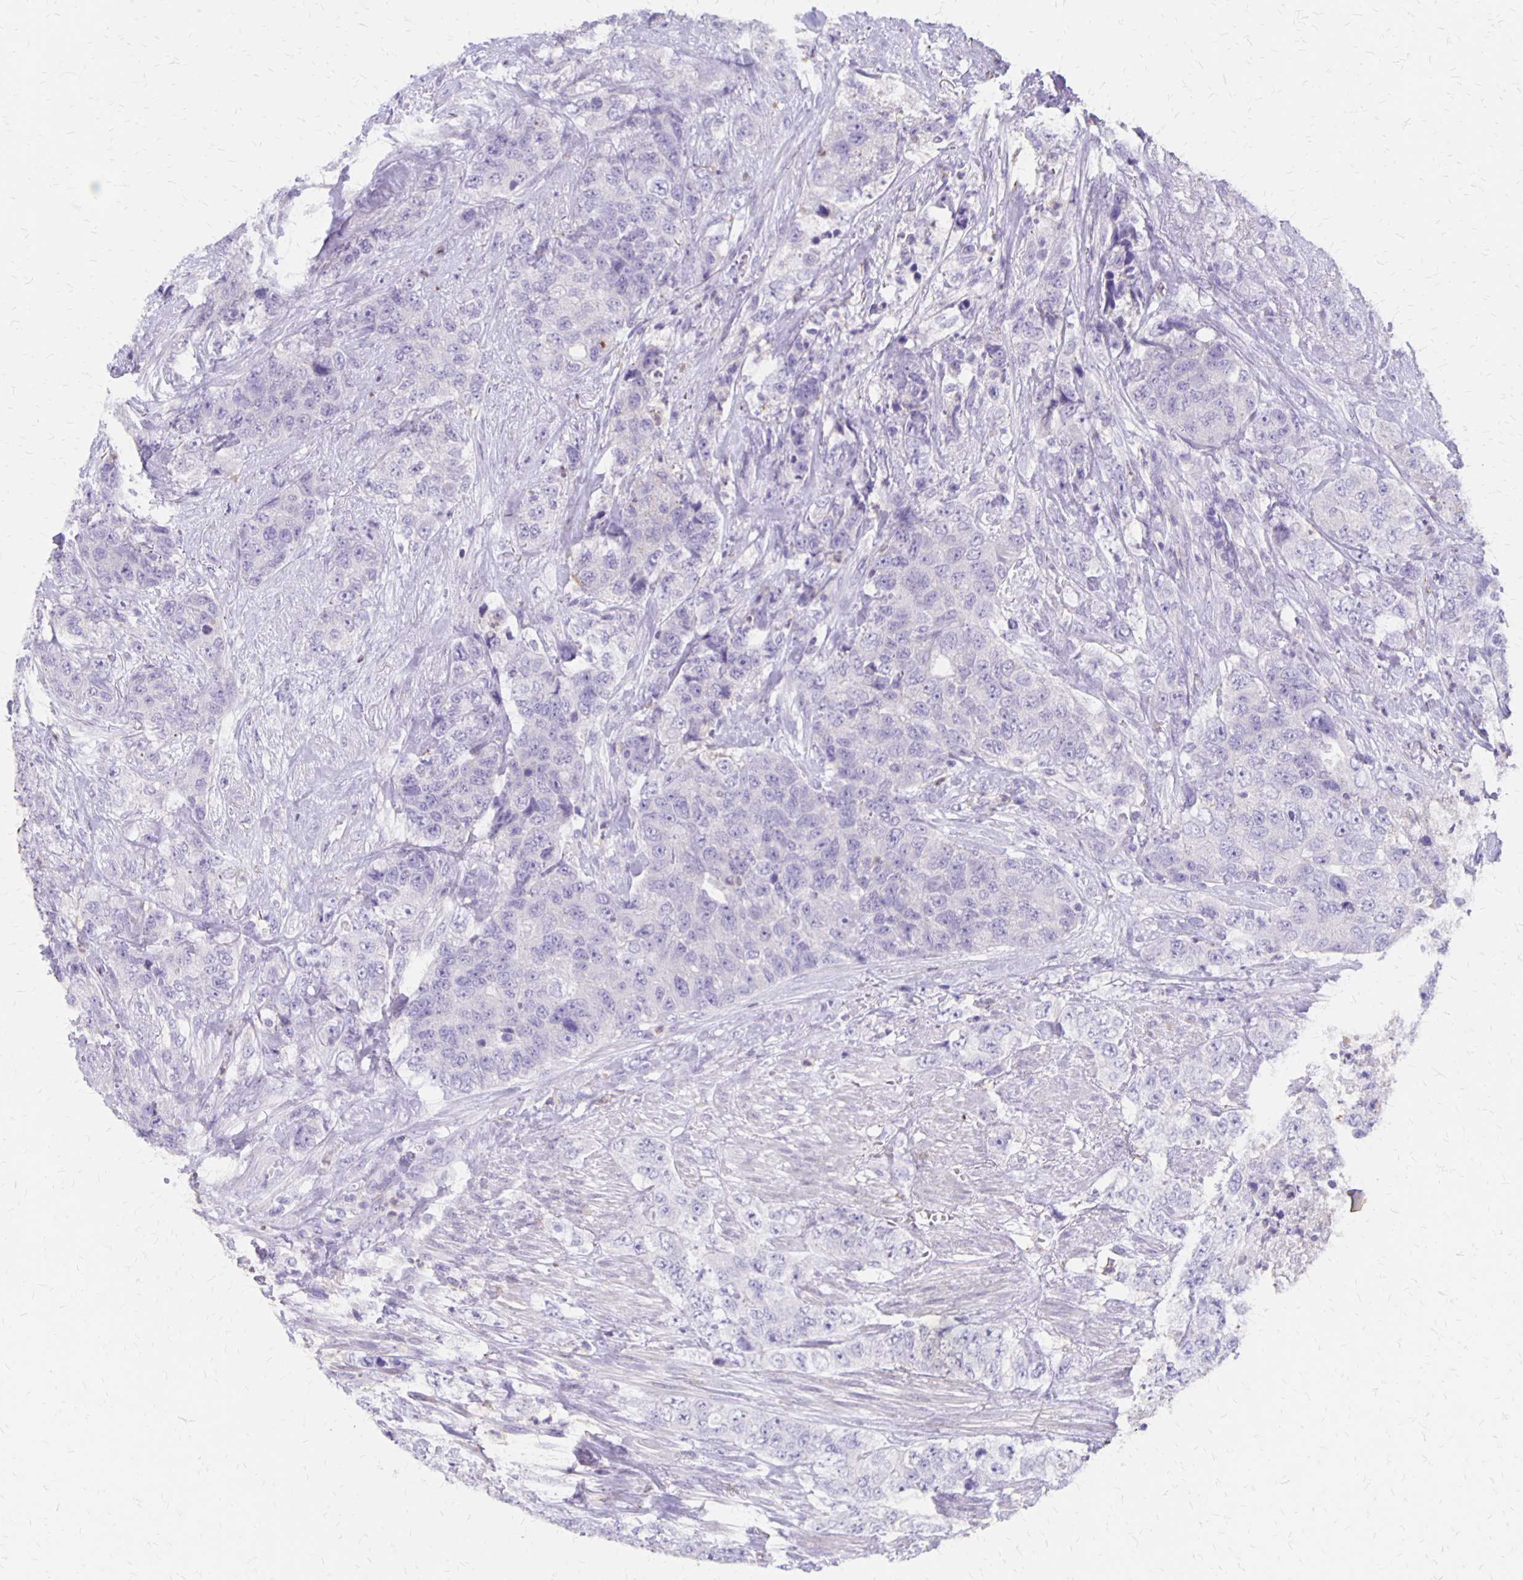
{"staining": {"intensity": "negative", "quantity": "none", "location": "none"}, "tissue": "urothelial cancer", "cell_type": "Tumor cells", "image_type": "cancer", "snomed": [{"axis": "morphology", "description": "Urothelial carcinoma, High grade"}, {"axis": "topography", "description": "Urinary bladder"}], "caption": "IHC histopathology image of urothelial carcinoma (high-grade) stained for a protein (brown), which displays no expression in tumor cells.", "gene": "SEPTIN5", "patient": {"sex": "female", "age": 78}}